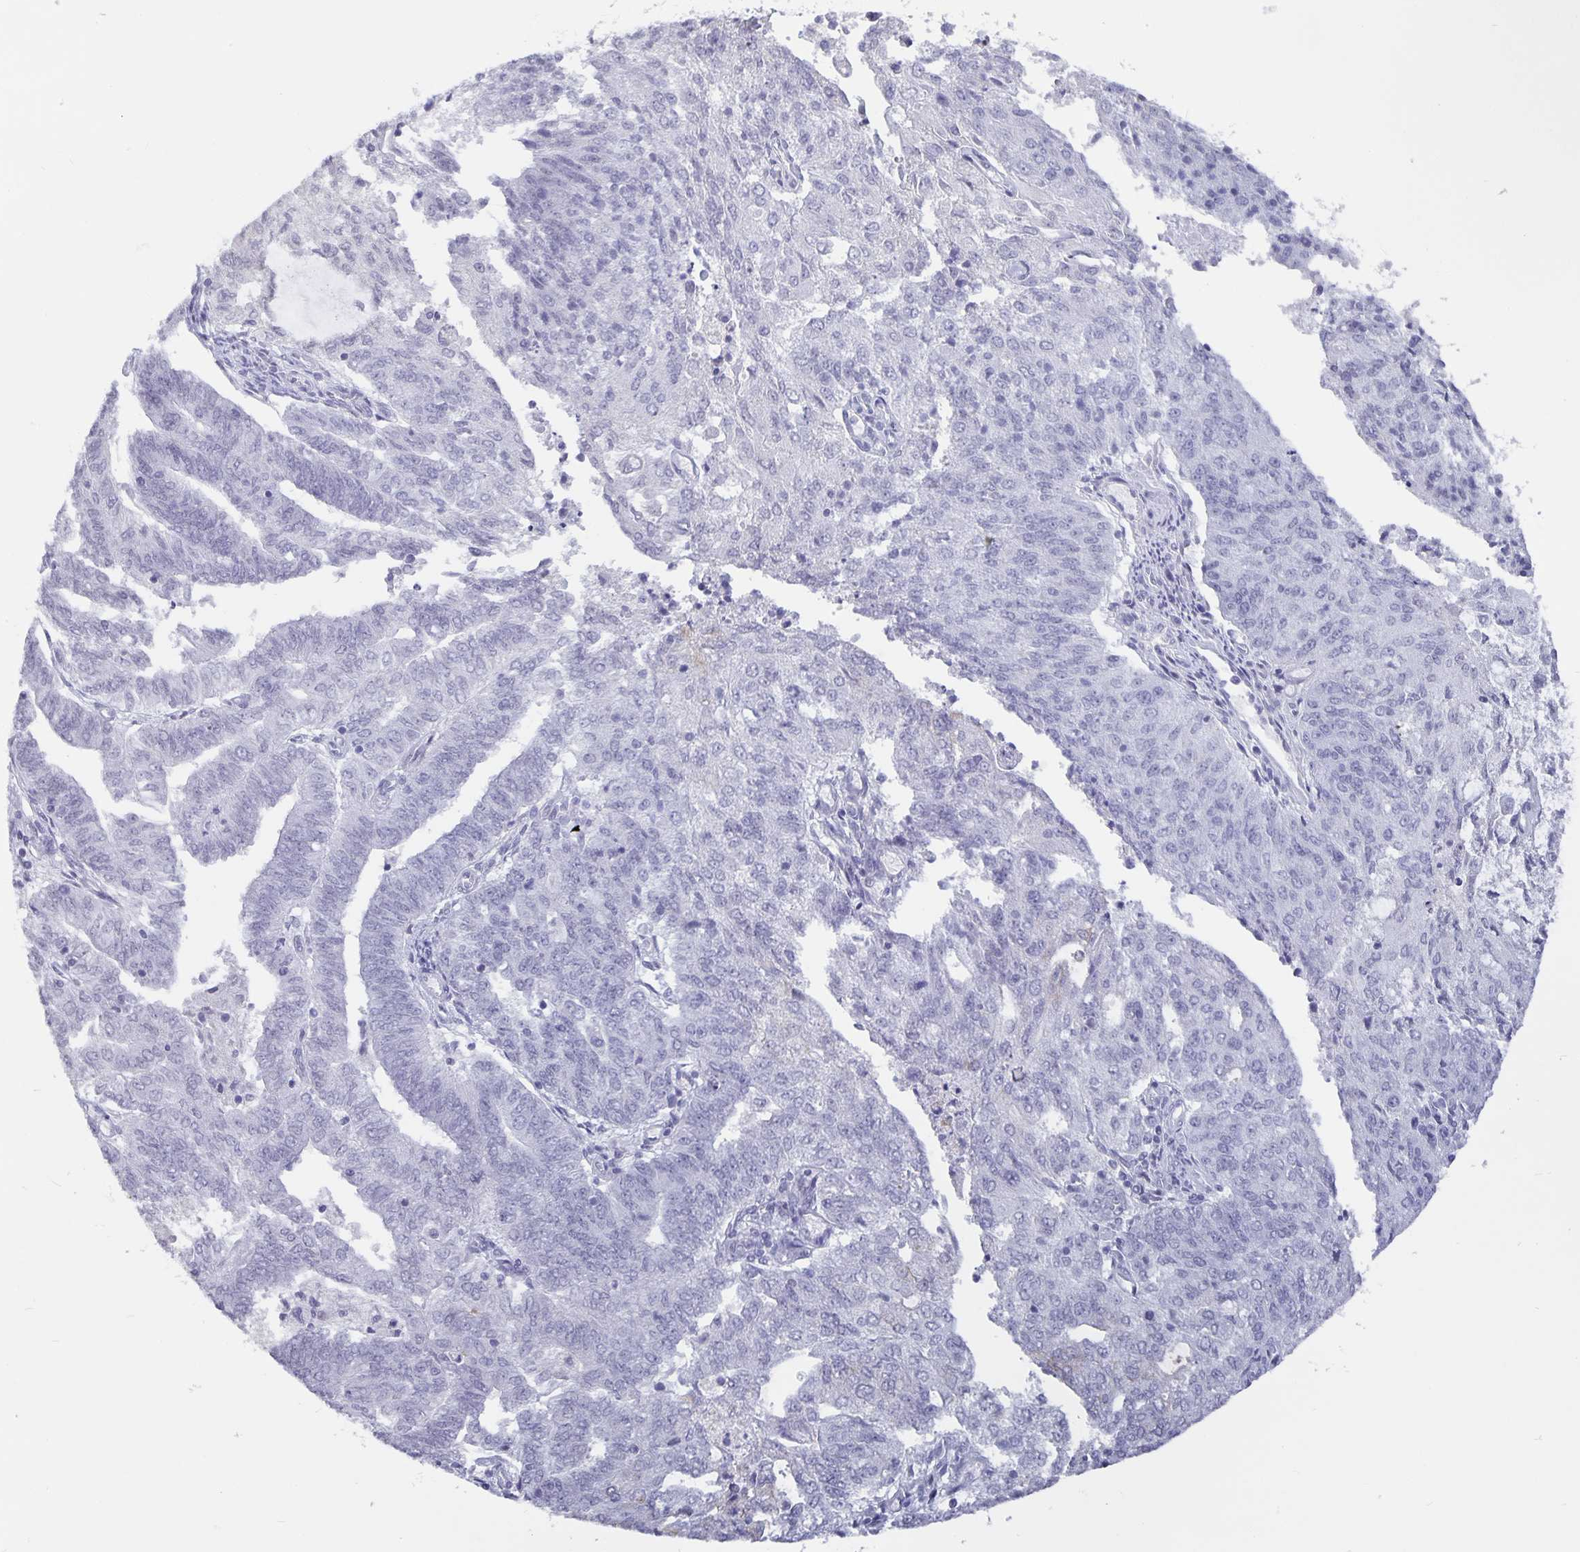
{"staining": {"intensity": "negative", "quantity": "none", "location": "none"}, "tissue": "endometrial cancer", "cell_type": "Tumor cells", "image_type": "cancer", "snomed": [{"axis": "morphology", "description": "Adenocarcinoma, NOS"}, {"axis": "topography", "description": "Endometrium"}], "caption": "The image displays no significant staining in tumor cells of endometrial adenocarcinoma. (DAB (3,3'-diaminobenzidine) immunohistochemistry (IHC) with hematoxylin counter stain).", "gene": "OLIG2", "patient": {"sex": "female", "age": 82}}